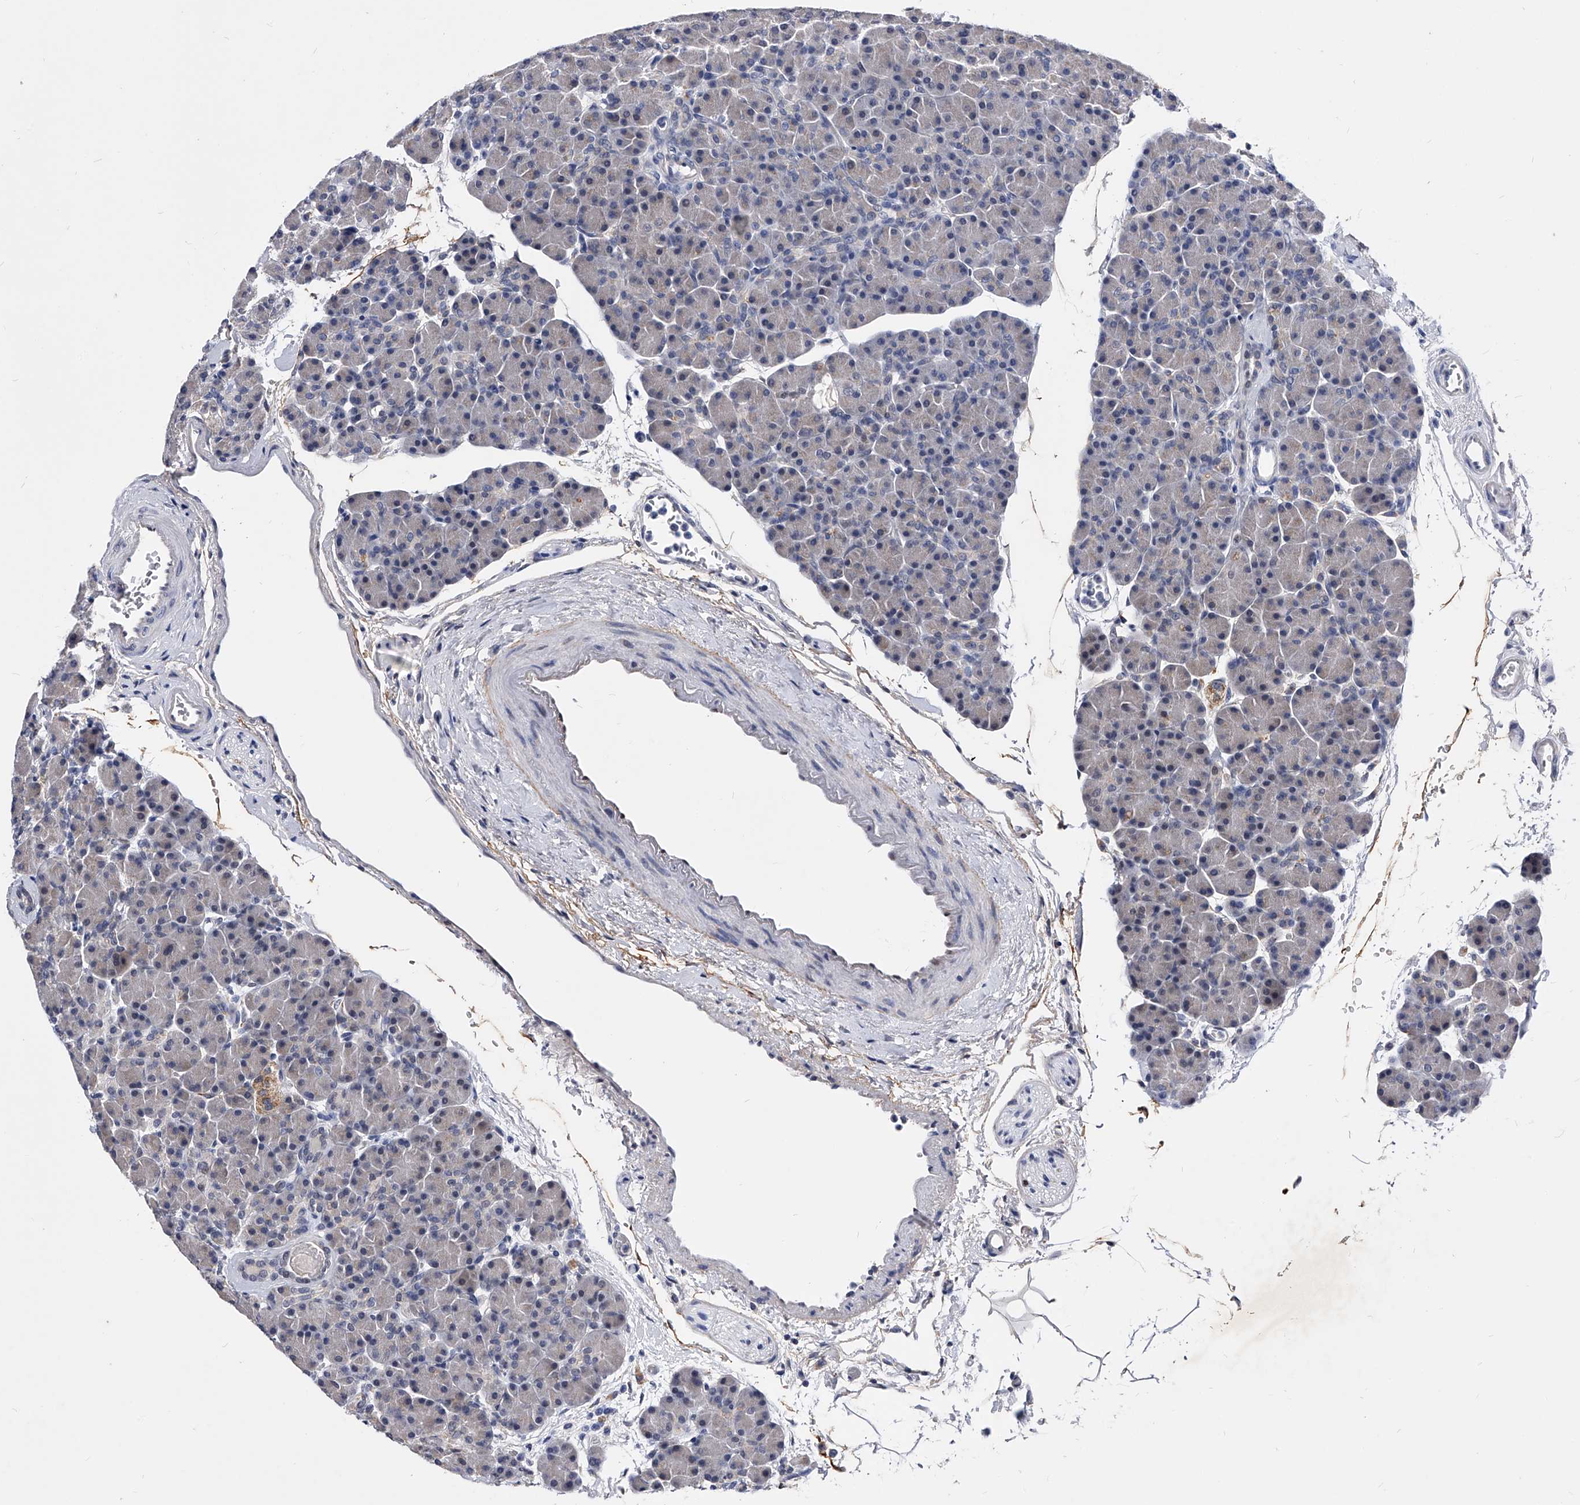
{"staining": {"intensity": "weak", "quantity": "25%-75%", "location": "cytoplasmic/membranous,nuclear"}, "tissue": "pancreas", "cell_type": "Exocrine glandular cells", "image_type": "normal", "snomed": [{"axis": "morphology", "description": "Normal tissue, NOS"}, {"axis": "topography", "description": "Pancreas"}], "caption": "Normal pancreas displays weak cytoplasmic/membranous,nuclear staining in approximately 25%-75% of exocrine glandular cells, visualized by immunohistochemistry. The protein of interest is shown in brown color, while the nuclei are stained blue.", "gene": "ZNF529", "patient": {"sex": "female", "age": 43}}